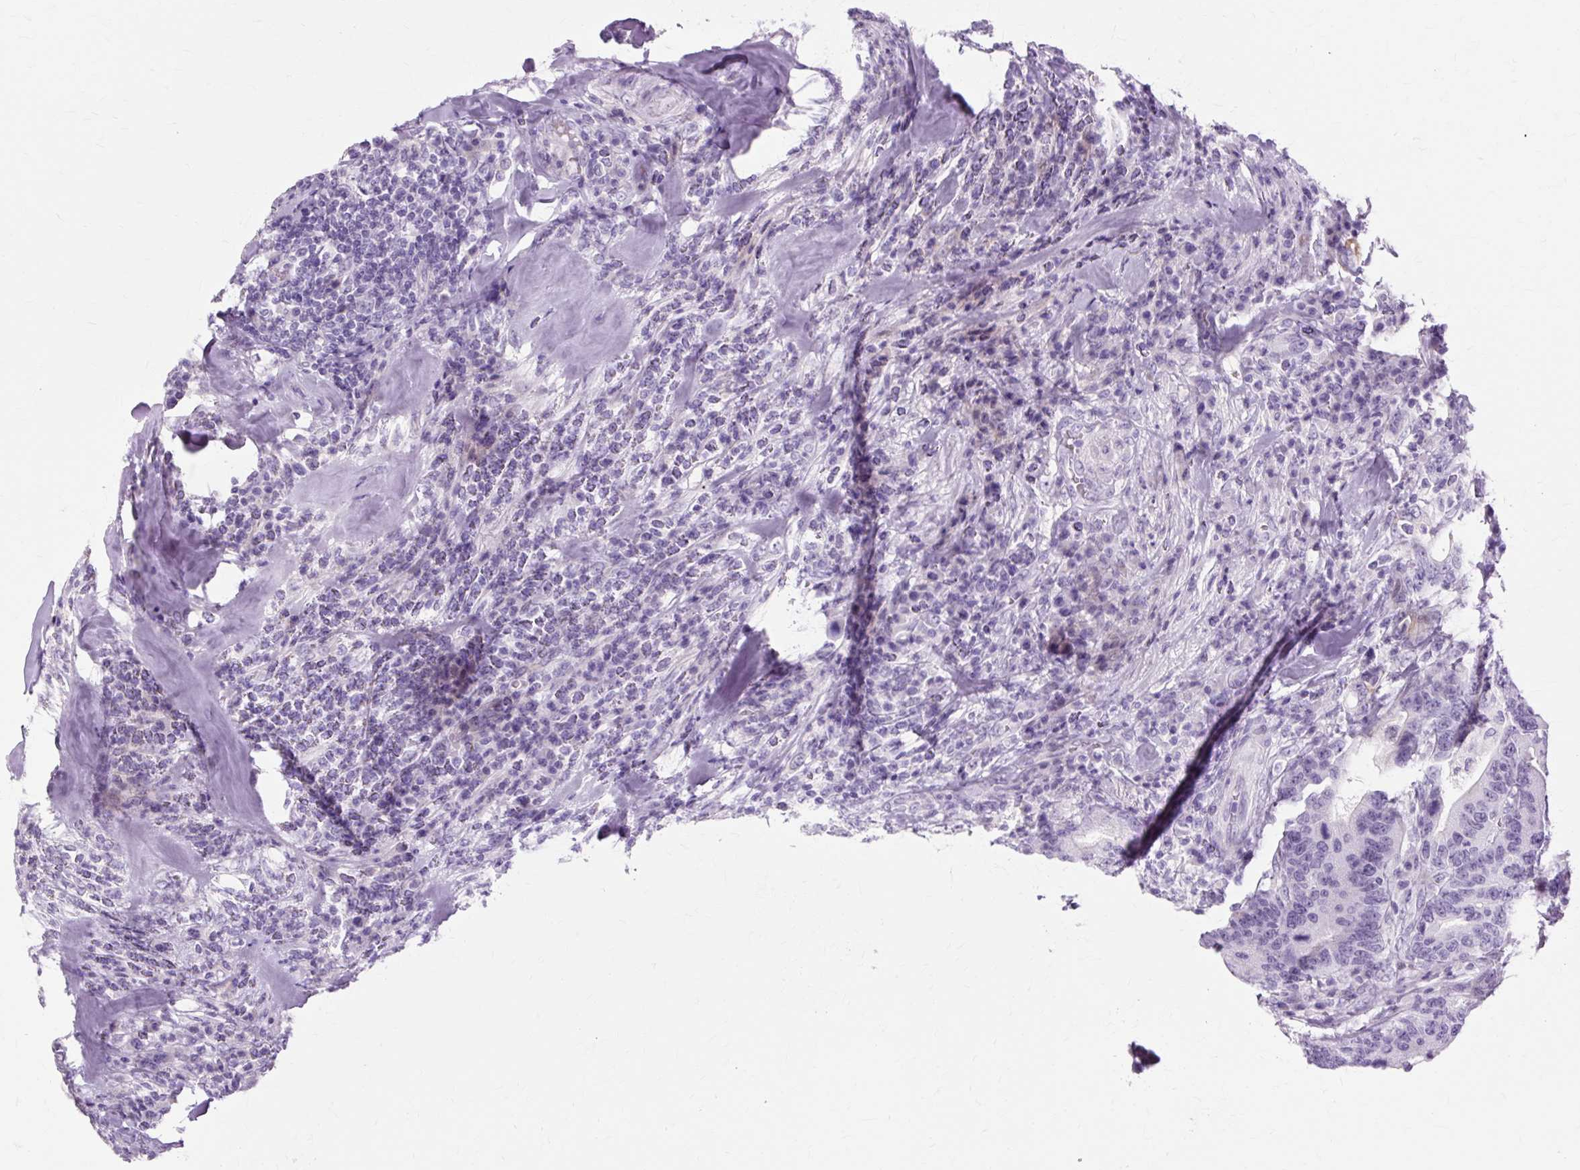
{"staining": {"intensity": "negative", "quantity": "none", "location": "none"}, "tissue": "colorectal cancer", "cell_type": "Tumor cells", "image_type": "cancer", "snomed": [{"axis": "morphology", "description": "Adenocarcinoma, NOS"}, {"axis": "topography", "description": "Colon"}], "caption": "Colorectal adenocarcinoma was stained to show a protein in brown. There is no significant positivity in tumor cells.", "gene": "IRX2", "patient": {"sex": "female", "age": 66}}